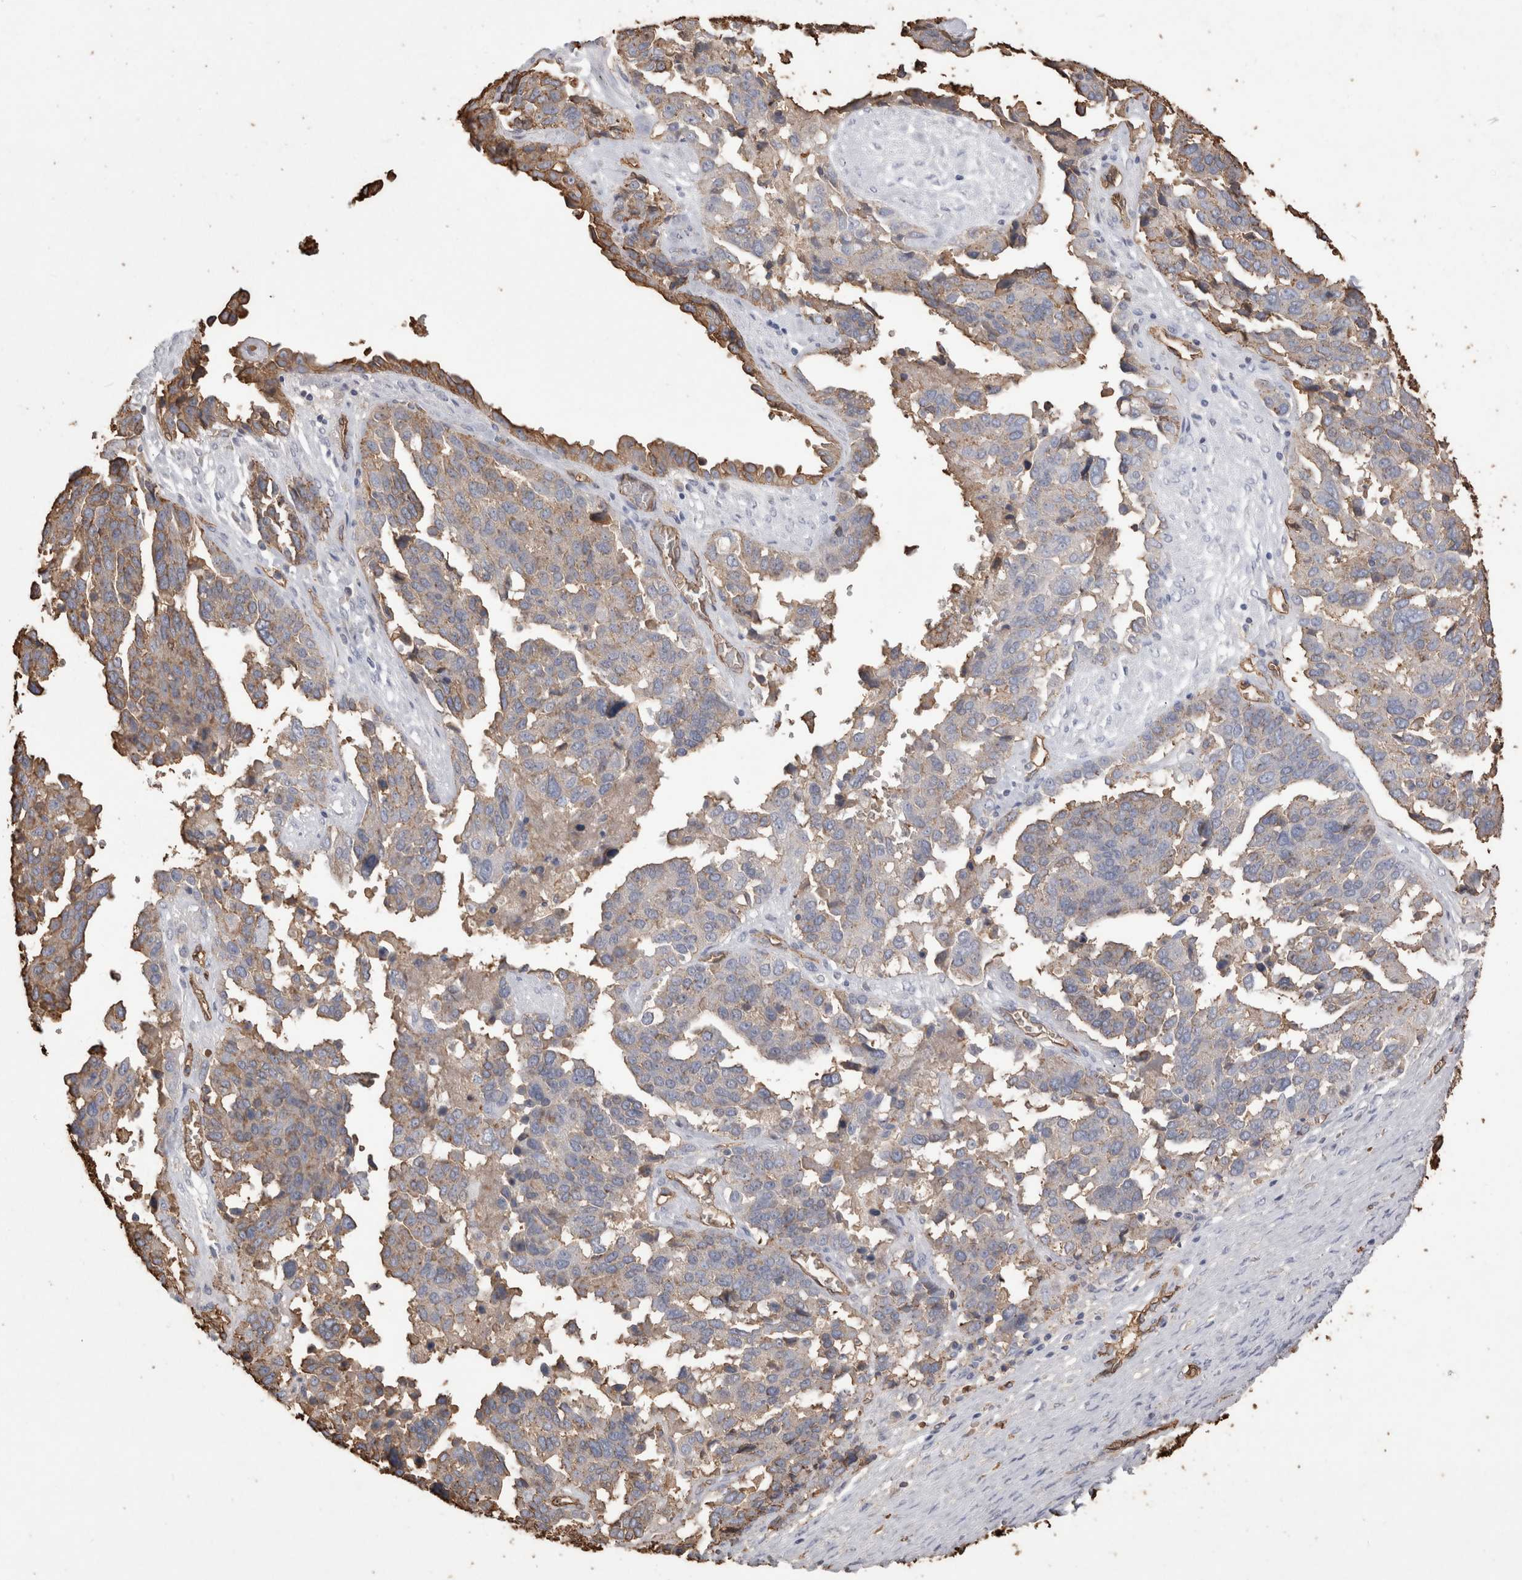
{"staining": {"intensity": "weak", "quantity": "25%-75%", "location": "cytoplasmic/membranous"}, "tissue": "ovarian cancer", "cell_type": "Tumor cells", "image_type": "cancer", "snomed": [{"axis": "morphology", "description": "Cystadenocarcinoma, serous, NOS"}, {"axis": "topography", "description": "Ovary"}], "caption": "This histopathology image exhibits immunohistochemistry staining of human ovarian cancer (serous cystadenocarcinoma), with low weak cytoplasmic/membranous expression in about 25%-75% of tumor cells.", "gene": "IL17RC", "patient": {"sex": "female", "age": 44}}